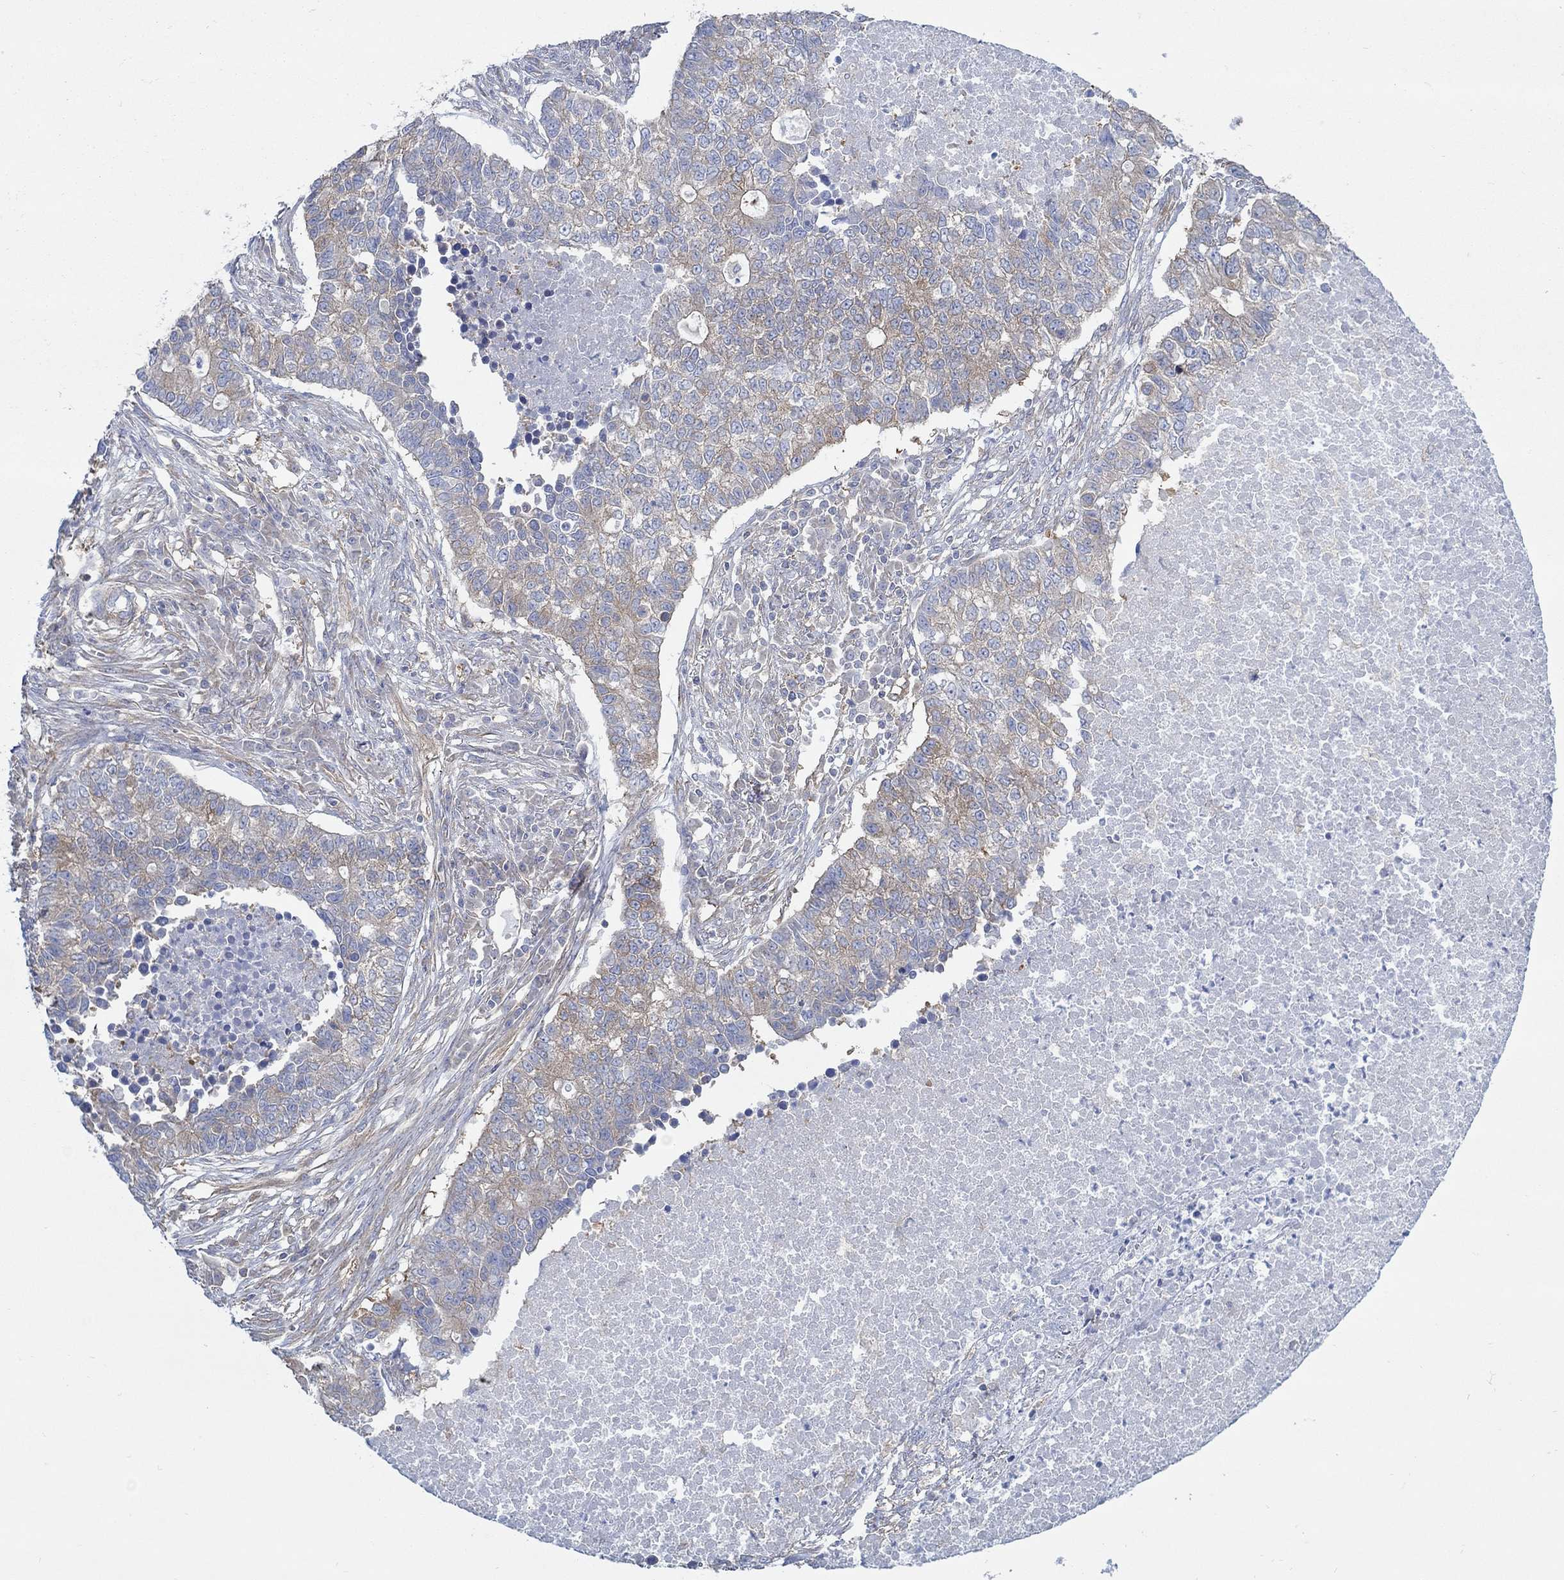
{"staining": {"intensity": "moderate", "quantity": "<25%", "location": "cytoplasmic/membranous"}, "tissue": "lung cancer", "cell_type": "Tumor cells", "image_type": "cancer", "snomed": [{"axis": "morphology", "description": "Adenocarcinoma, NOS"}, {"axis": "topography", "description": "Lung"}], "caption": "A low amount of moderate cytoplasmic/membranous positivity is identified in about <25% of tumor cells in lung adenocarcinoma tissue. The protein is shown in brown color, while the nuclei are stained blue.", "gene": "SPAG9", "patient": {"sex": "male", "age": 57}}